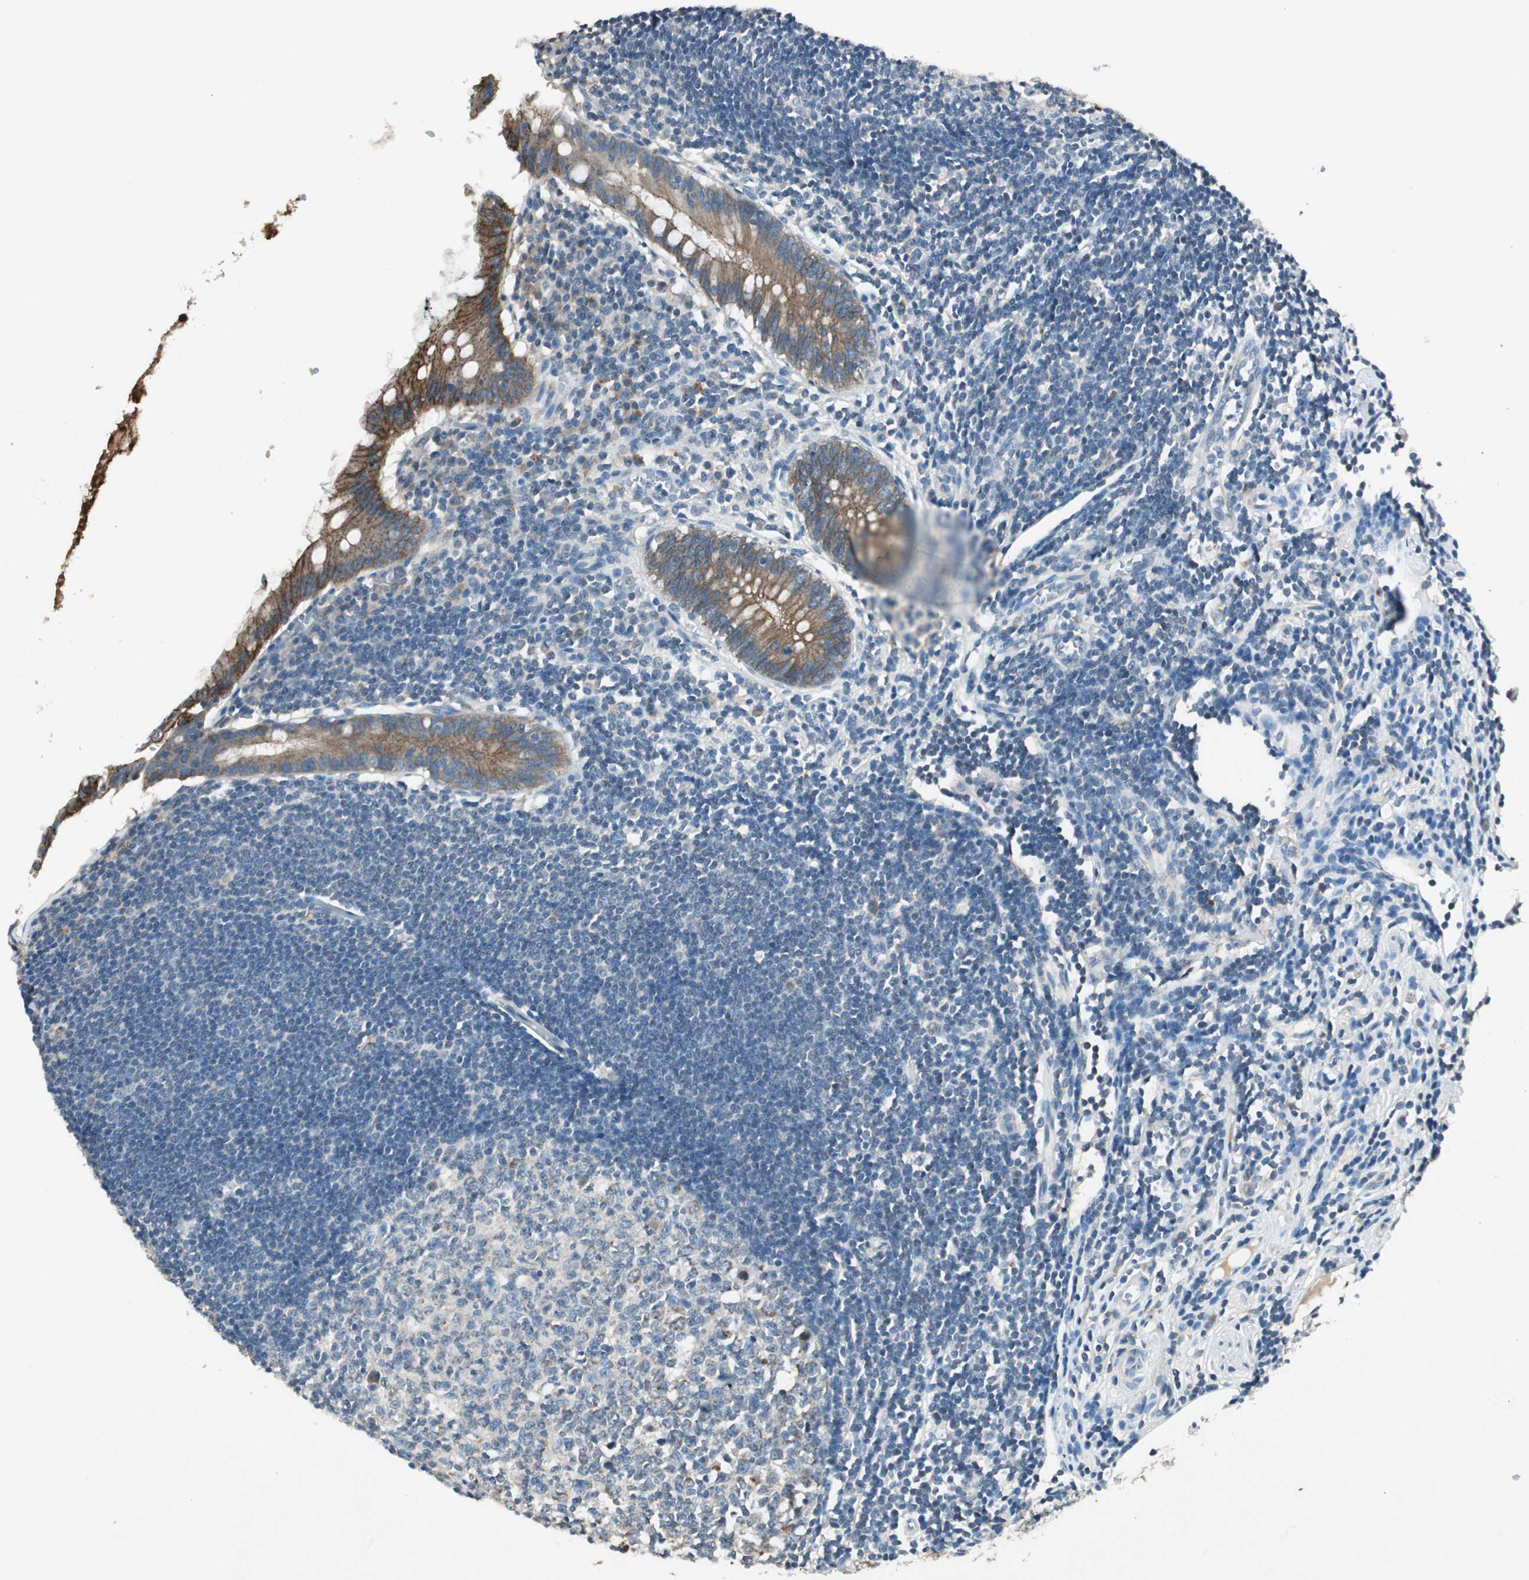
{"staining": {"intensity": "weak", "quantity": ">75%", "location": "cytoplasmic/membranous"}, "tissue": "appendix", "cell_type": "Glandular cells", "image_type": "normal", "snomed": [{"axis": "morphology", "description": "Normal tissue, NOS"}, {"axis": "topography", "description": "Appendix"}], "caption": "IHC micrograph of normal human appendix stained for a protein (brown), which reveals low levels of weak cytoplasmic/membranous positivity in about >75% of glandular cells.", "gene": "NKAIN1", "patient": {"sex": "female", "age": 50}}